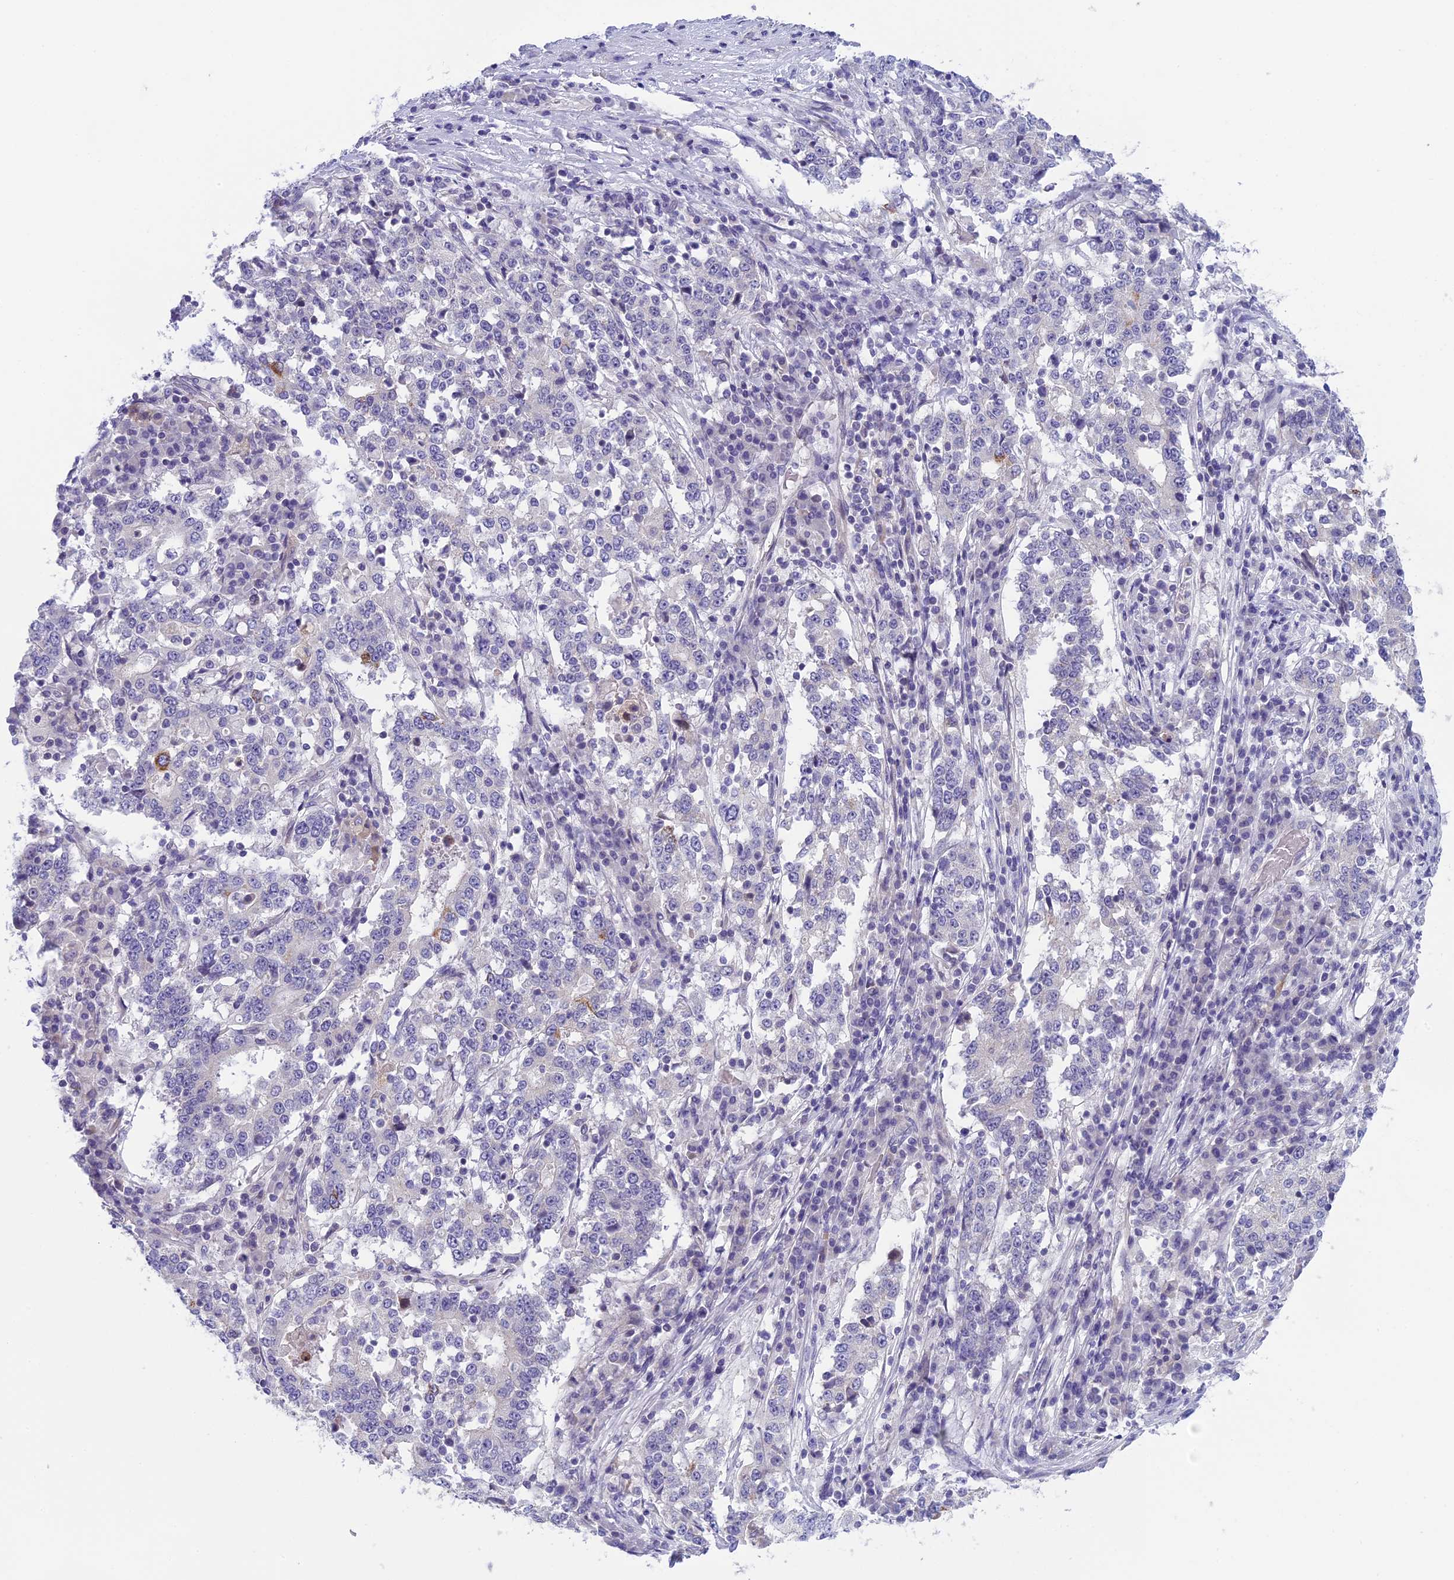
{"staining": {"intensity": "negative", "quantity": "none", "location": "none"}, "tissue": "stomach cancer", "cell_type": "Tumor cells", "image_type": "cancer", "snomed": [{"axis": "morphology", "description": "Adenocarcinoma, NOS"}, {"axis": "topography", "description": "Stomach"}], "caption": "DAB immunohistochemical staining of human adenocarcinoma (stomach) demonstrates no significant positivity in tumor cells.", "gene": "ARHGEF37", "patient": {"sex": "male", "age": 59}}